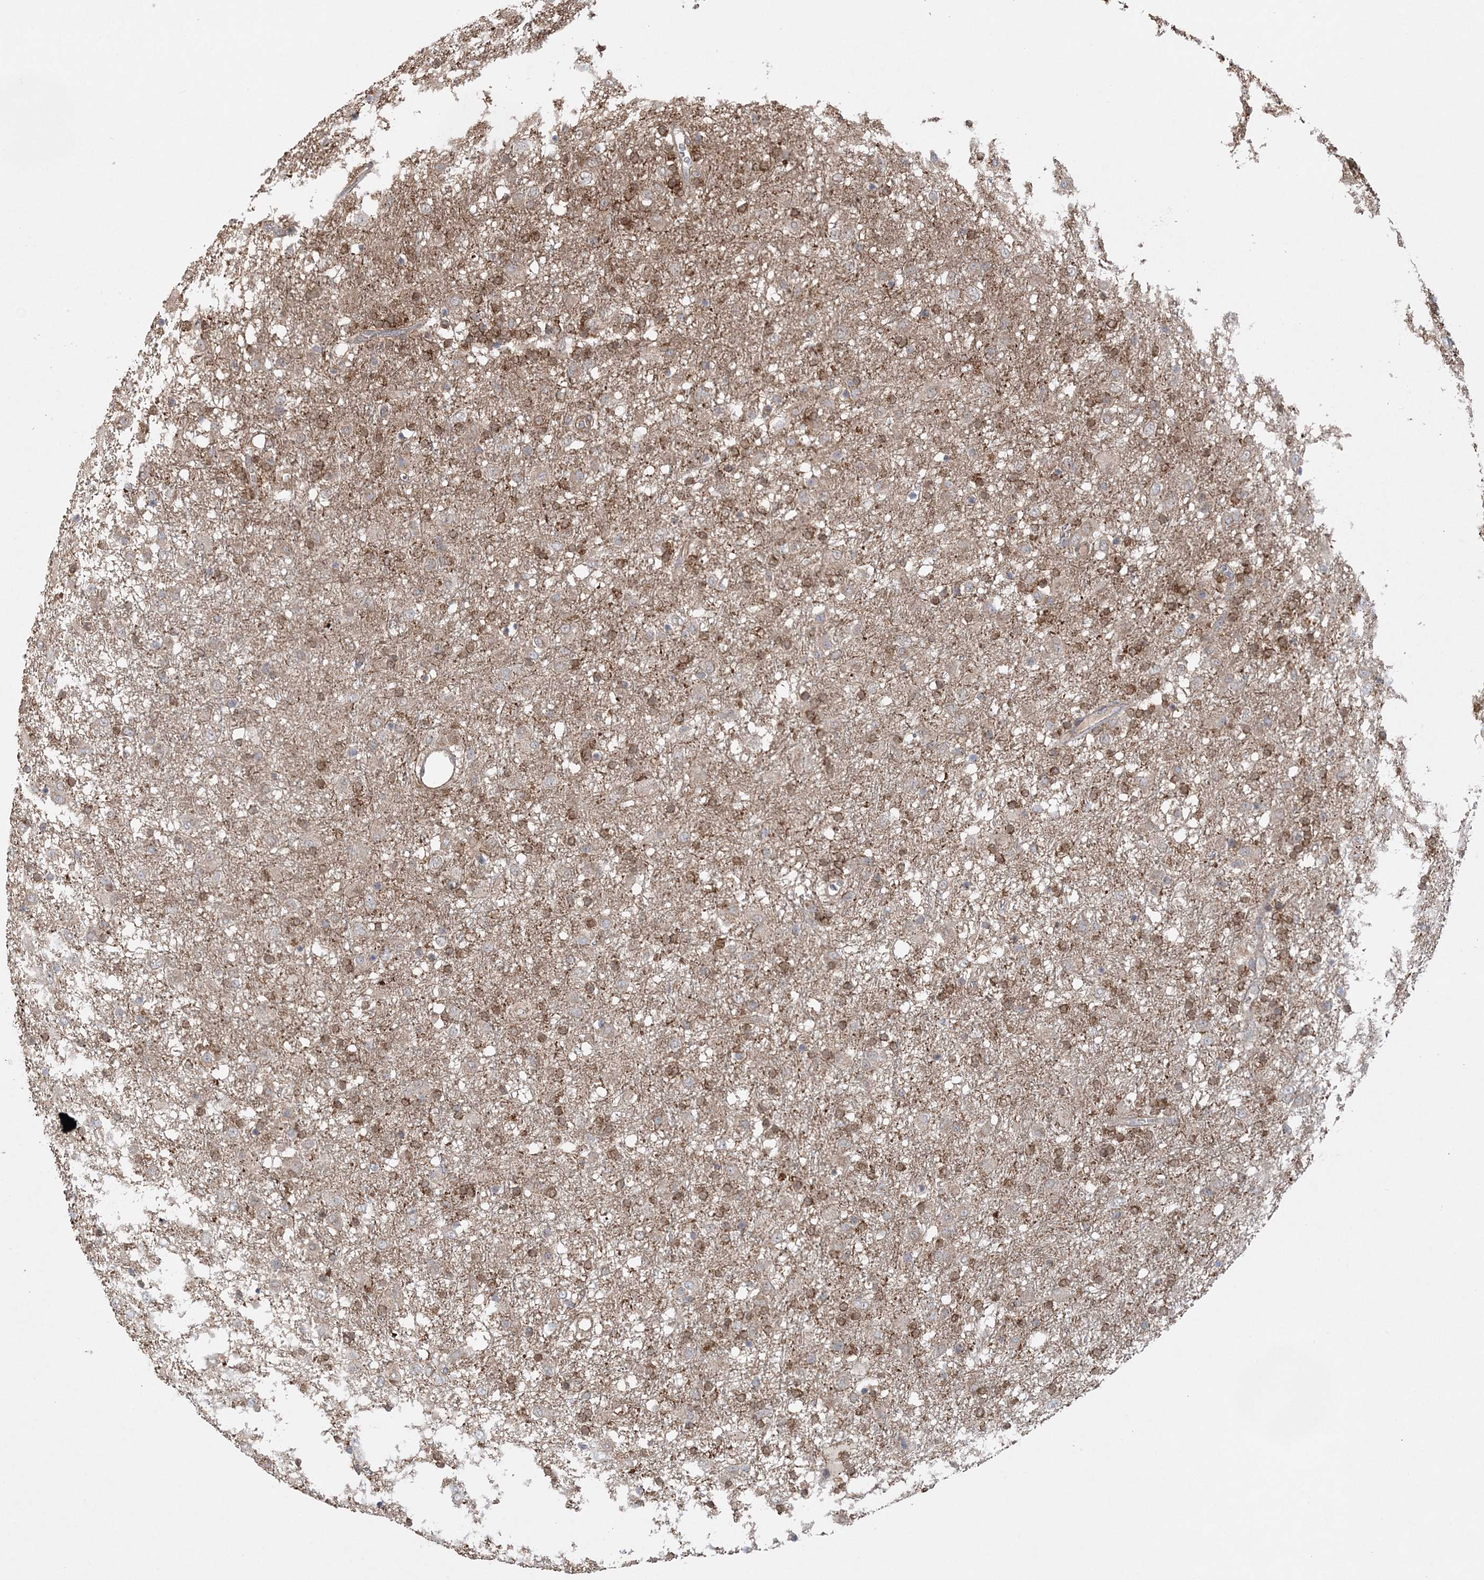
{"staining": {"intensity": "moderate", "quantity": "25%-75%", "location": "cytoplasmic/membranous"}, "tissue": "glioma", "cell_type": "Tumor cells", "image_type": "cancer", "snomed": [{"axis": "morphology", "description": "Glioma, malignant, Low grade"}, {"axis": "topography", "description": "Brain"}], "caption": "This image exhibits immunohistochemistry (IHC) staining of malignant glioma (low-grade), with medium moderate cytoplasmic/membranous staining in about 25%-75% of tumor cells.", "gene": "SCLT1", "patient": {"sex": "male", "age": 65}}